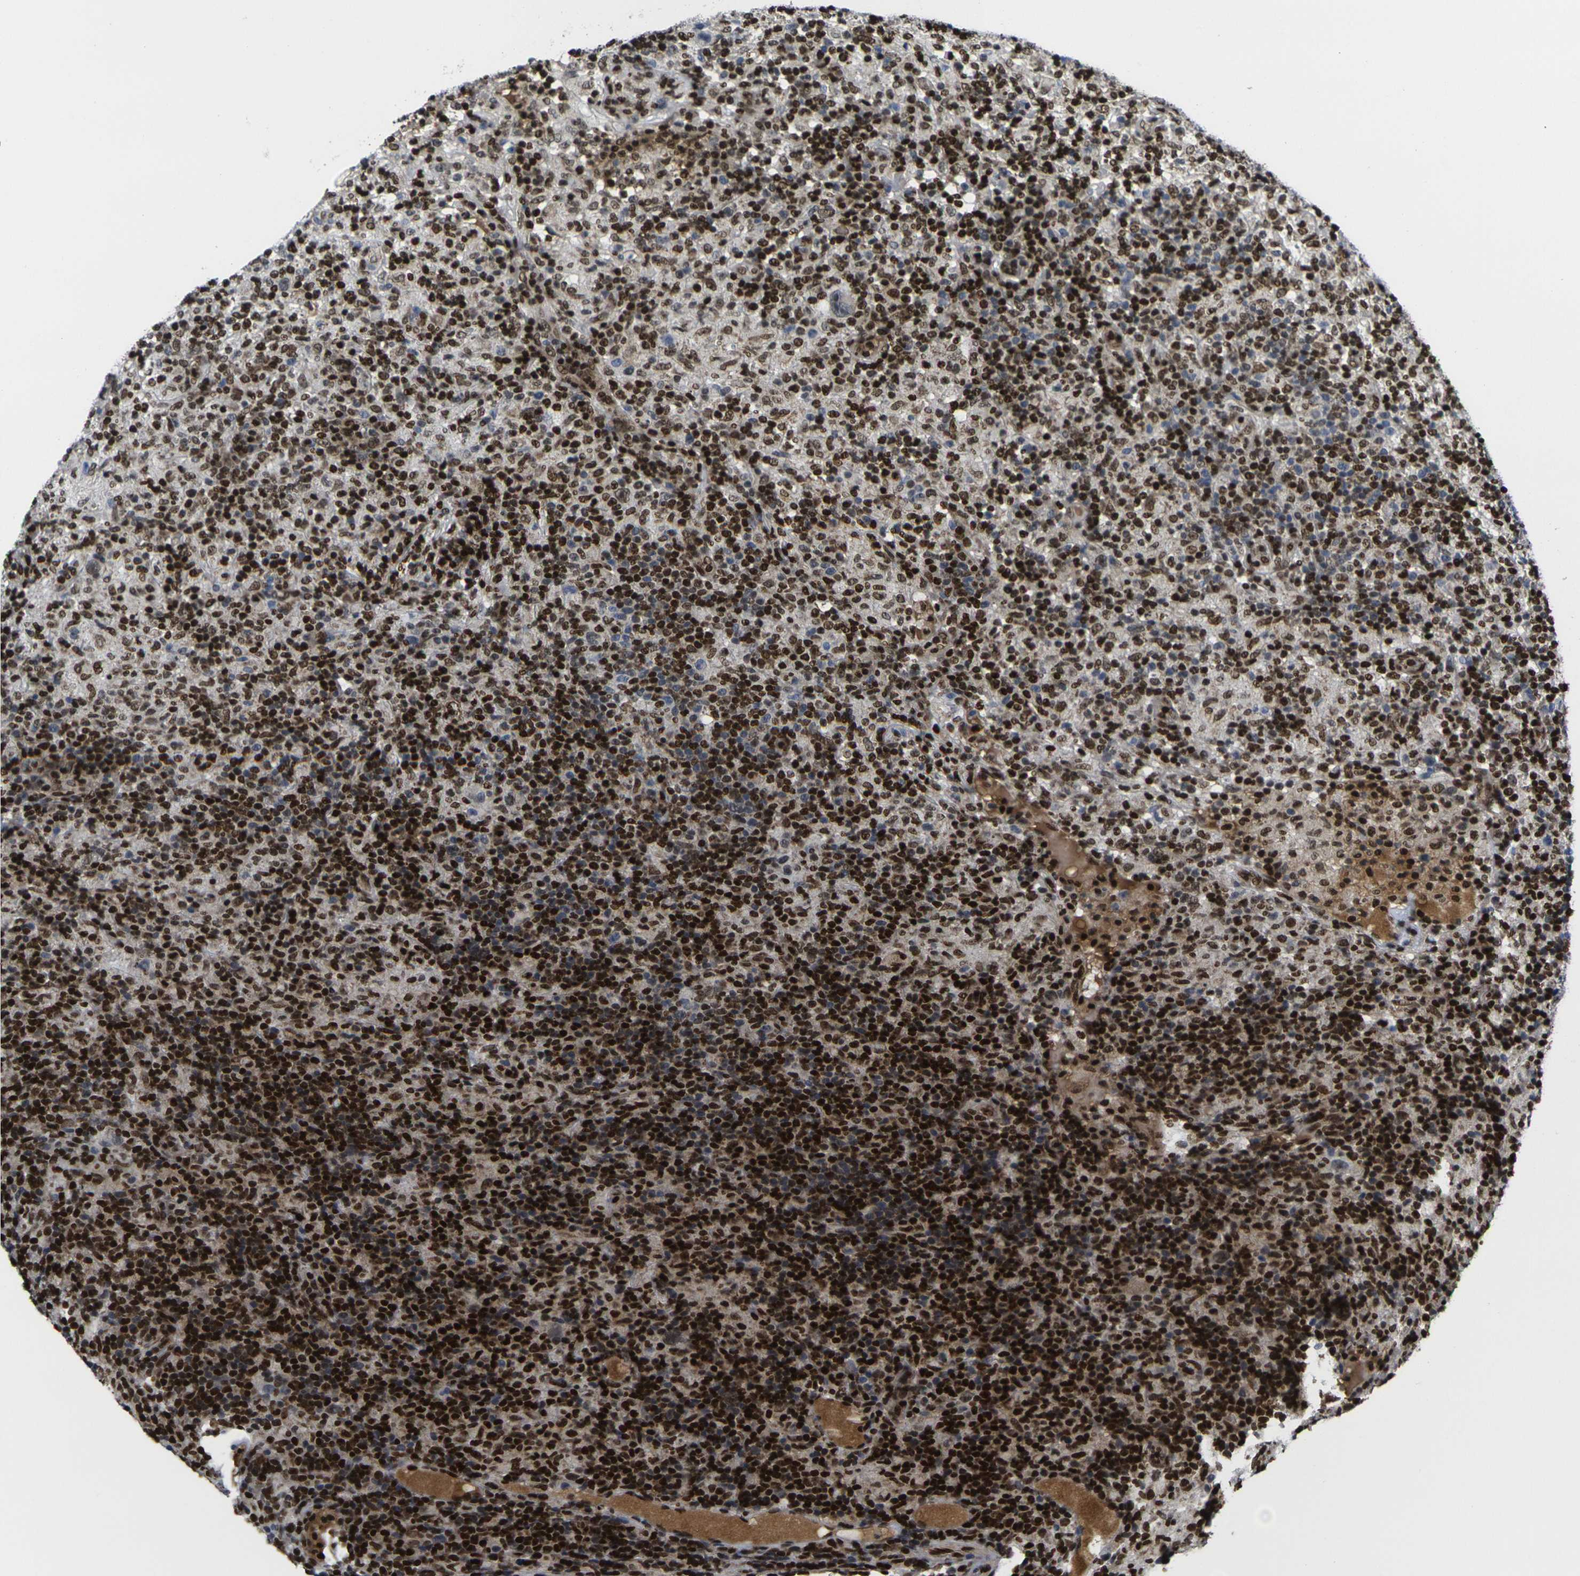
{"staining": {"intensity": "weak", "quantity": "<25%", "location": "nuclear"}, "tissue": "lymphoma", "cell_type": "Tumor cells", "image_type": "cancer", "snomed": [{"axis": "morphology", "description": "Hodgkin's disease, NOS"}, {"axis": "topography", "description": "Lymph node"}], "caption": "Immunohistochemistry (IHC) of human Hodgkin's disease displays no expression in tumor cells.", "gene": "H1-10", "patient": {"sex": "male", "age": 70}}